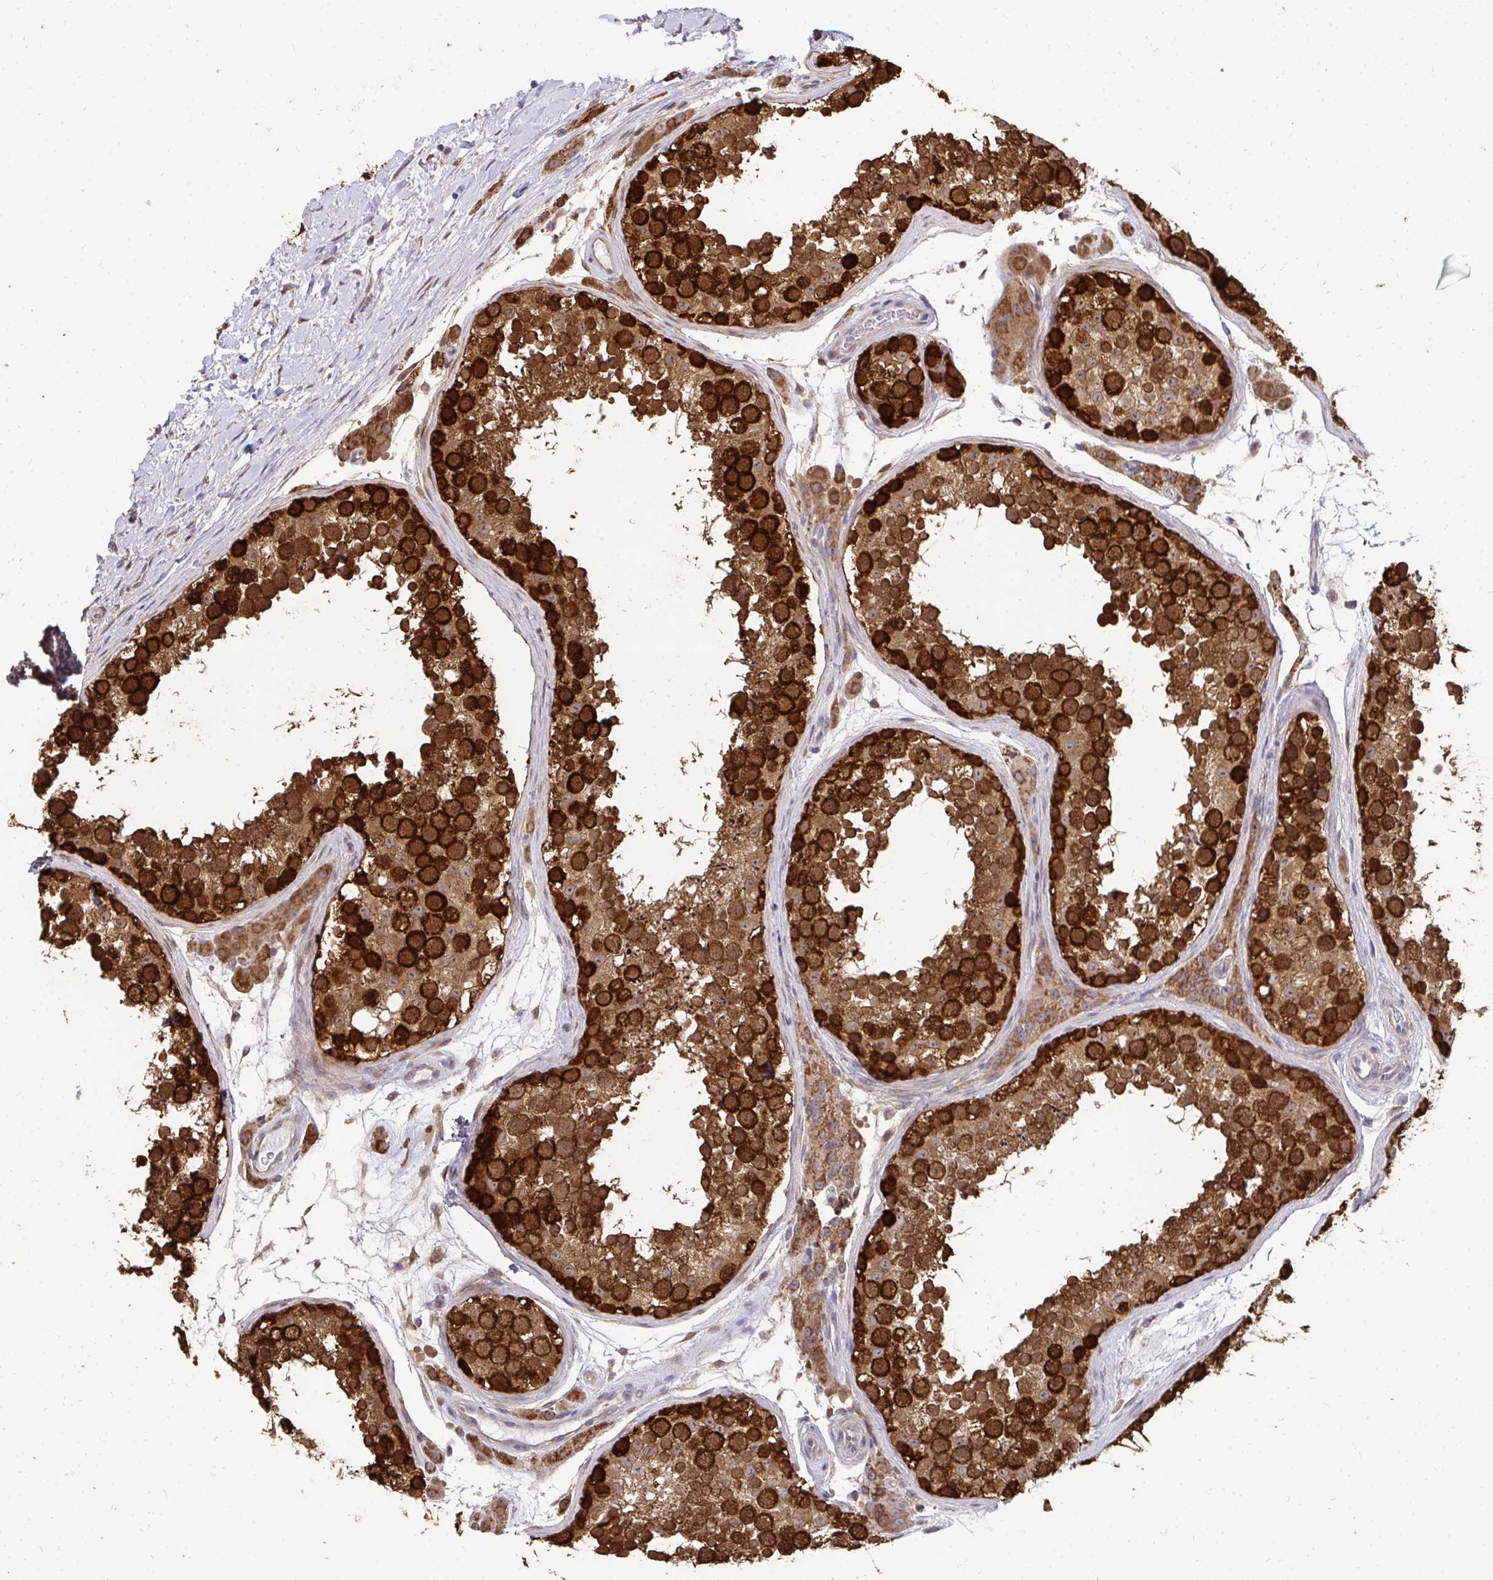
{"staining": {"intensity": "strong", "quantity": ">75%", "location": "cytoplasmic/membranous"}, "tissue": "testis", "cell_type": "Cells in seminiferous ducts", "image_type": "normal", "snomed": [{"axis": "morphology", "description": "Normal tissue, NOS"}, {"axis": "topography", "description": "Testis"}], "caption": "A photomicrograph of human testis stained for a protein displays strong cytoplasmic/membranous brown staining in cells in seminiferous ducts. Immunohistochemistry stains the protein of interest in brown and the nuclei are stained blue.", "gene": "DNAJA2", "patient": {"sex": "male", "age": 41}}